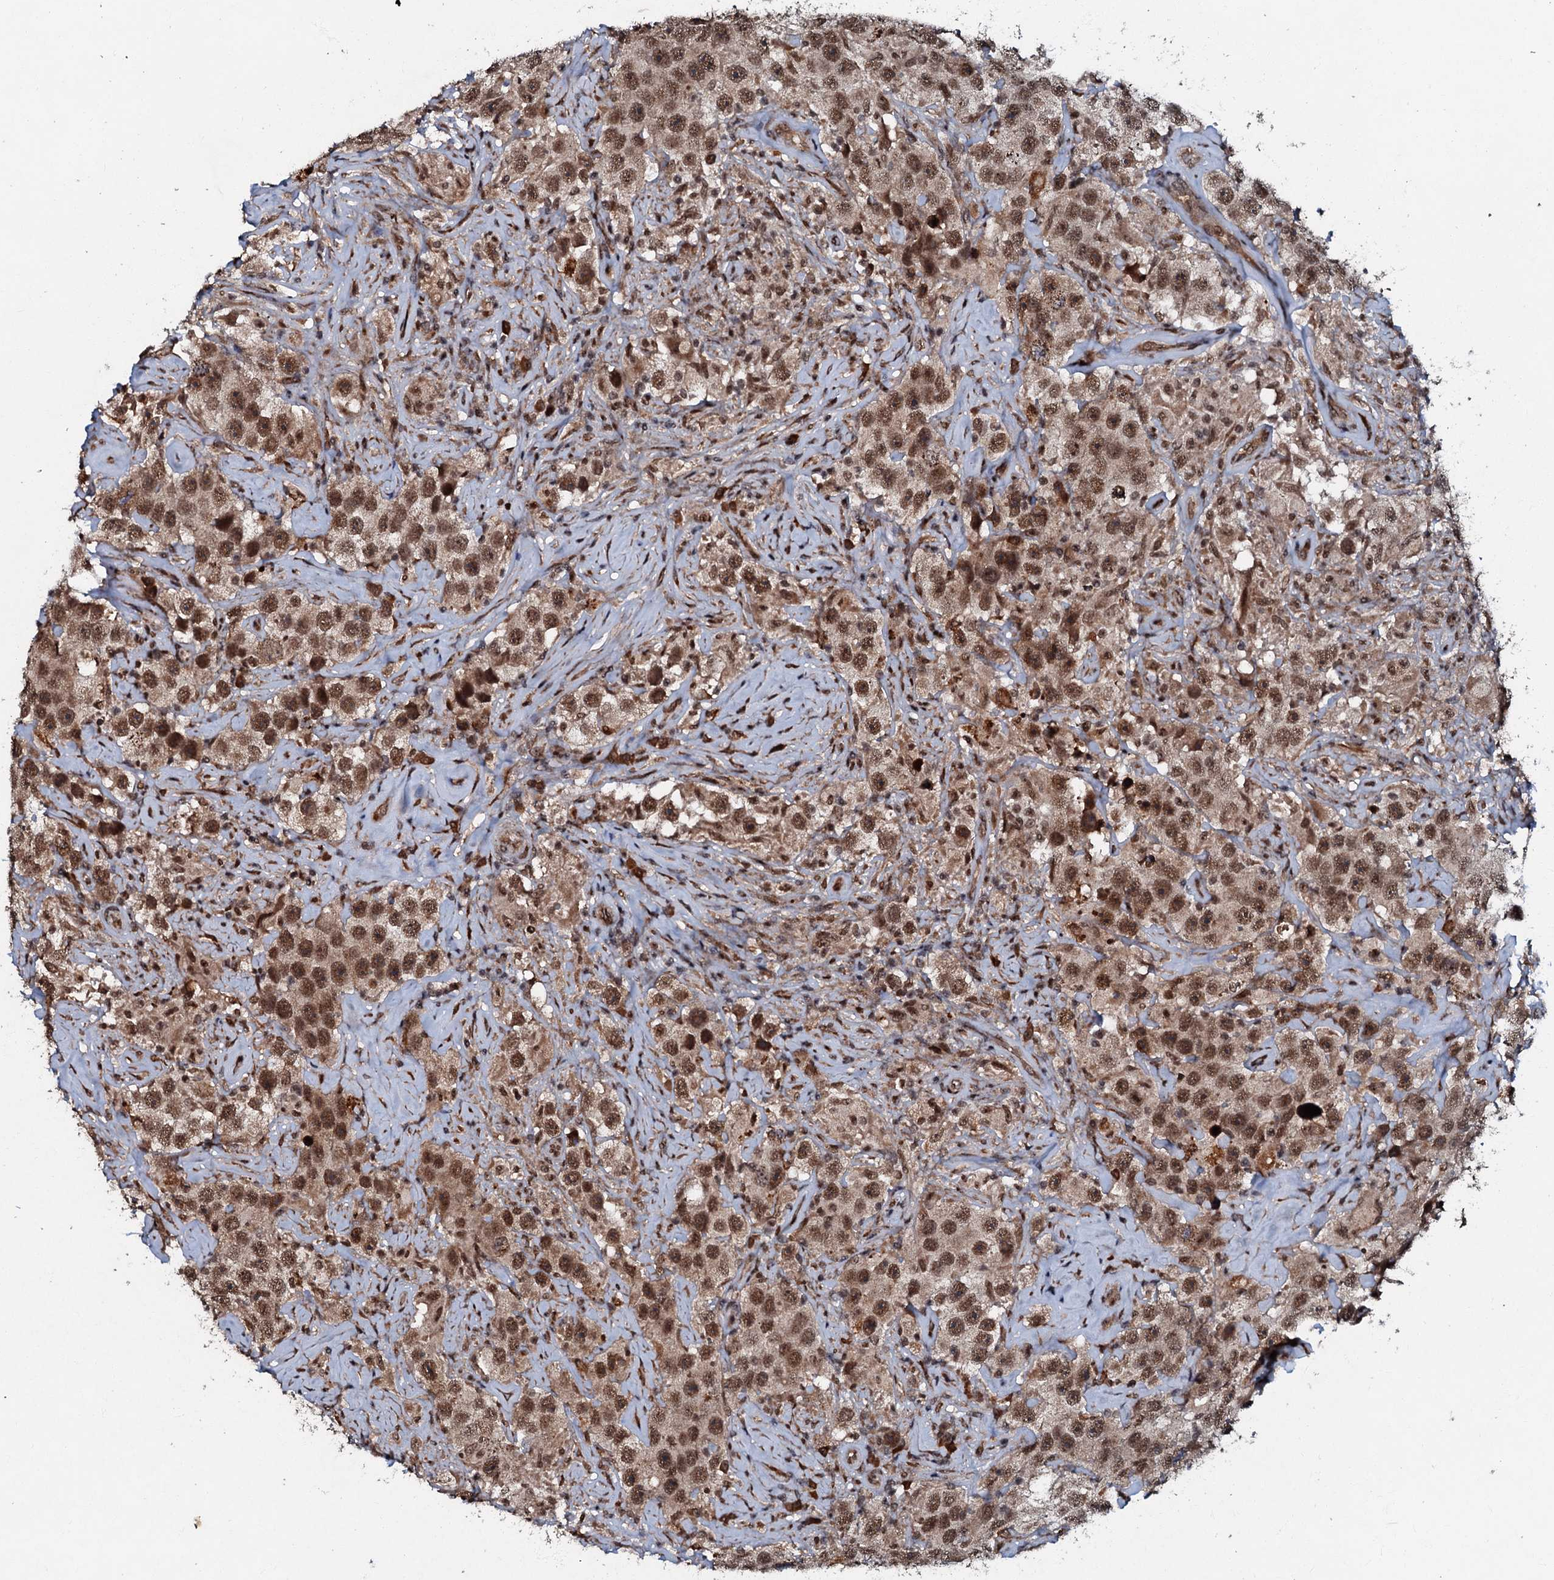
{"staining": {"intensity": "moderate", "quantity": ">75%", "location": "nuclear"}, "tissue": "testis cancer", "cell_type": "Tumor cells", "image_type": "cancer", "snomed": [{"axis": "morphology", "description": "Seminoma, NOS"}, {"axis": "topography", "description": "Testis"}], "caption": "Seminoma (testis) stained with DAB immunohistochemistry (IHC) displays medium levels of moderate nuclear staining in approximately >75% of tumor cells. (DAB (3,3'-diaminobenzidine) IHC with brightfield microscopy, high magnification).", "gene": "C18orf32", "patient": {"sex": "male", "age": 49}}